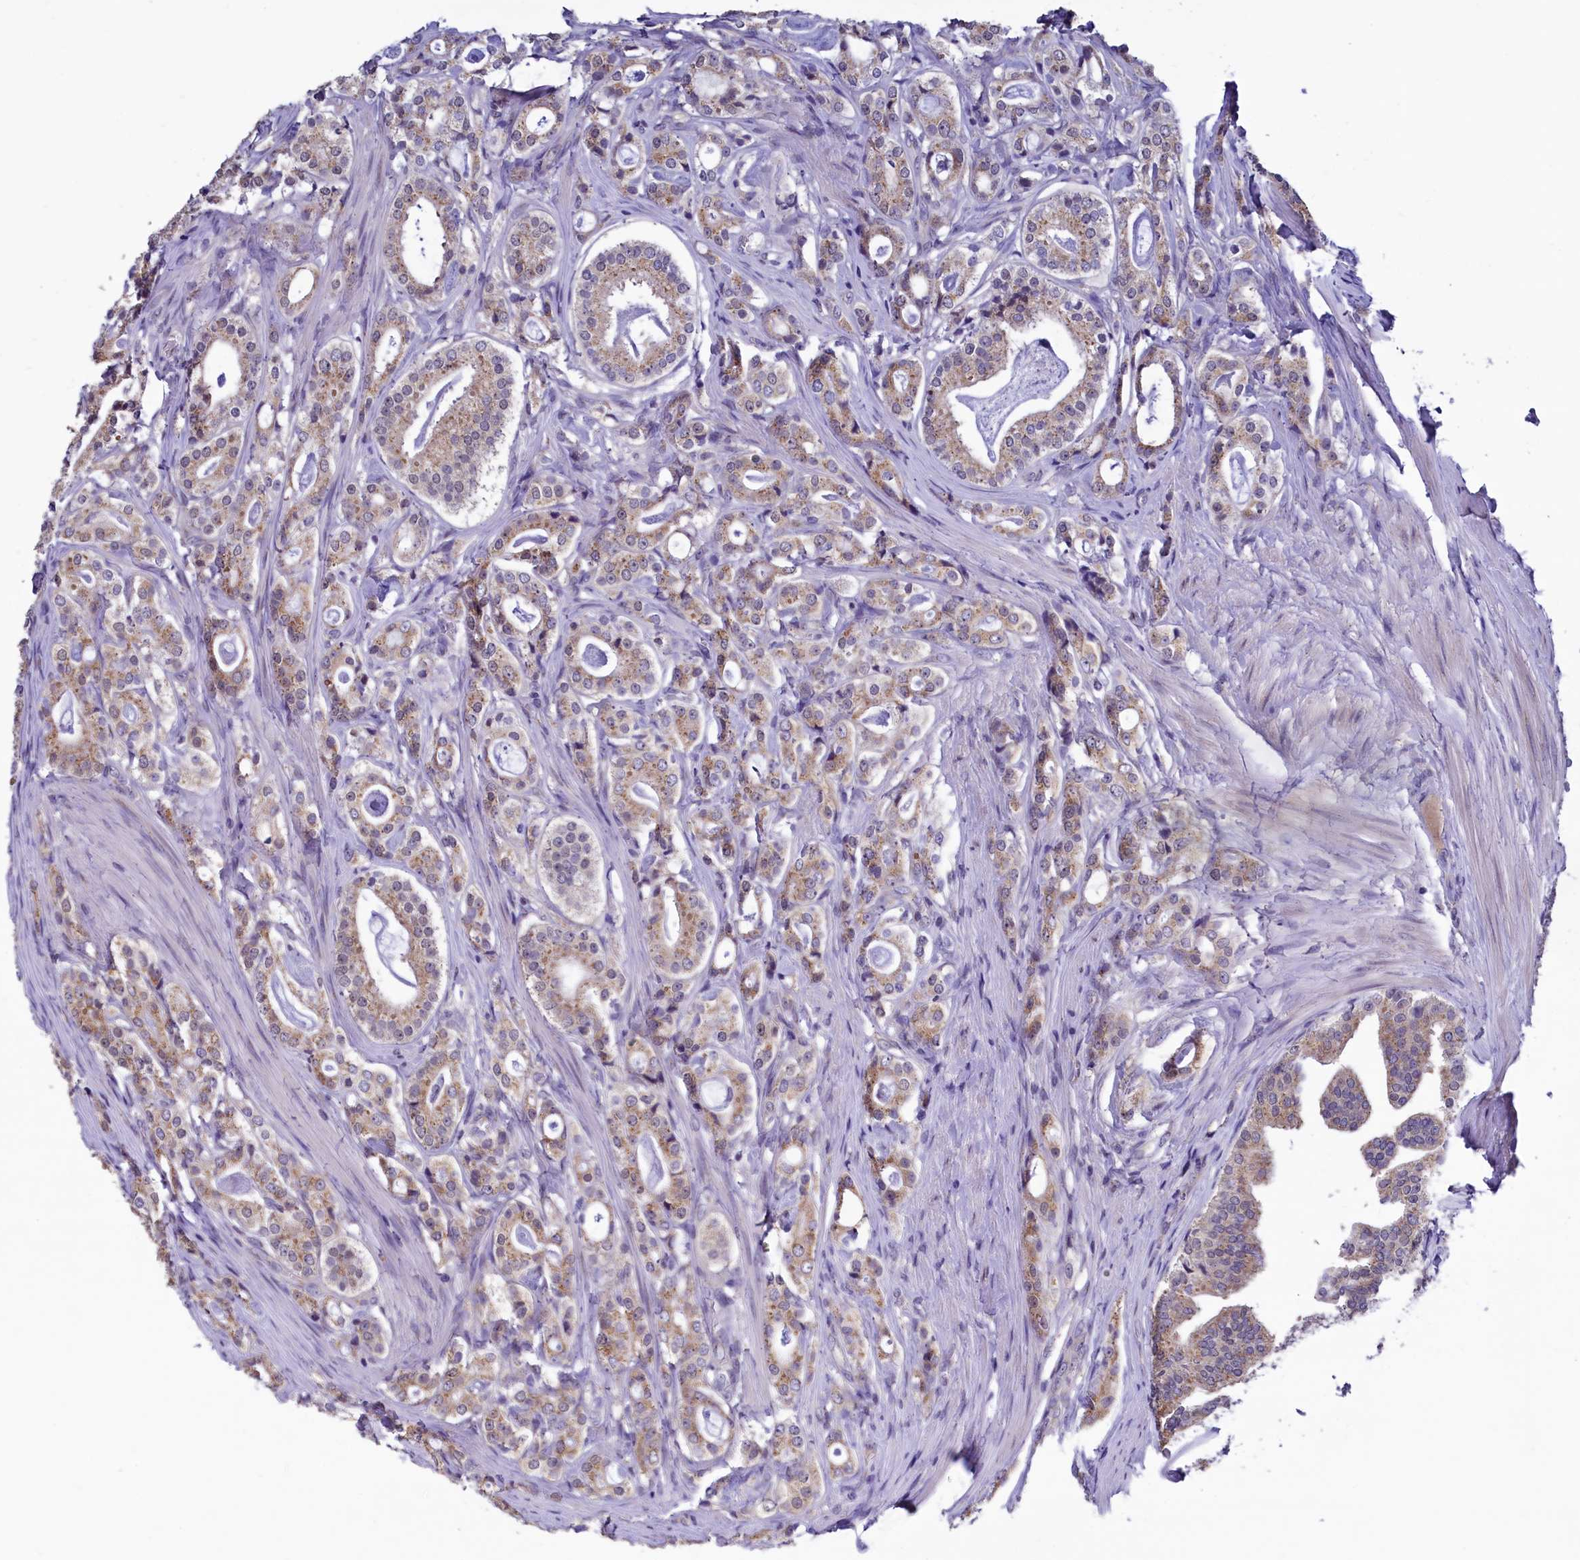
{"staining": {"intensity": "moderate", "quantity": ">75%", "location": "cytoplasmic/membranous"}, "tissue": "prostate cancer", "cell_type": "Tumor cells", "image_type": "cancer", "snomed": [{"axis": "morphology", "description": "Adenocarcinoma, High grade"}, {"axis": "topography", "description": "Prostate"}], "caption": "A micrograph showing moderate cytoplasmic/membranous positivity in about >75% of tumor cells in prostate cancer (high-grade adenocarcinoma), as visualized by brown immunohistochemical staining.", "gene": "SEC24C", "patient": {"sex": "male", "age": 63}}